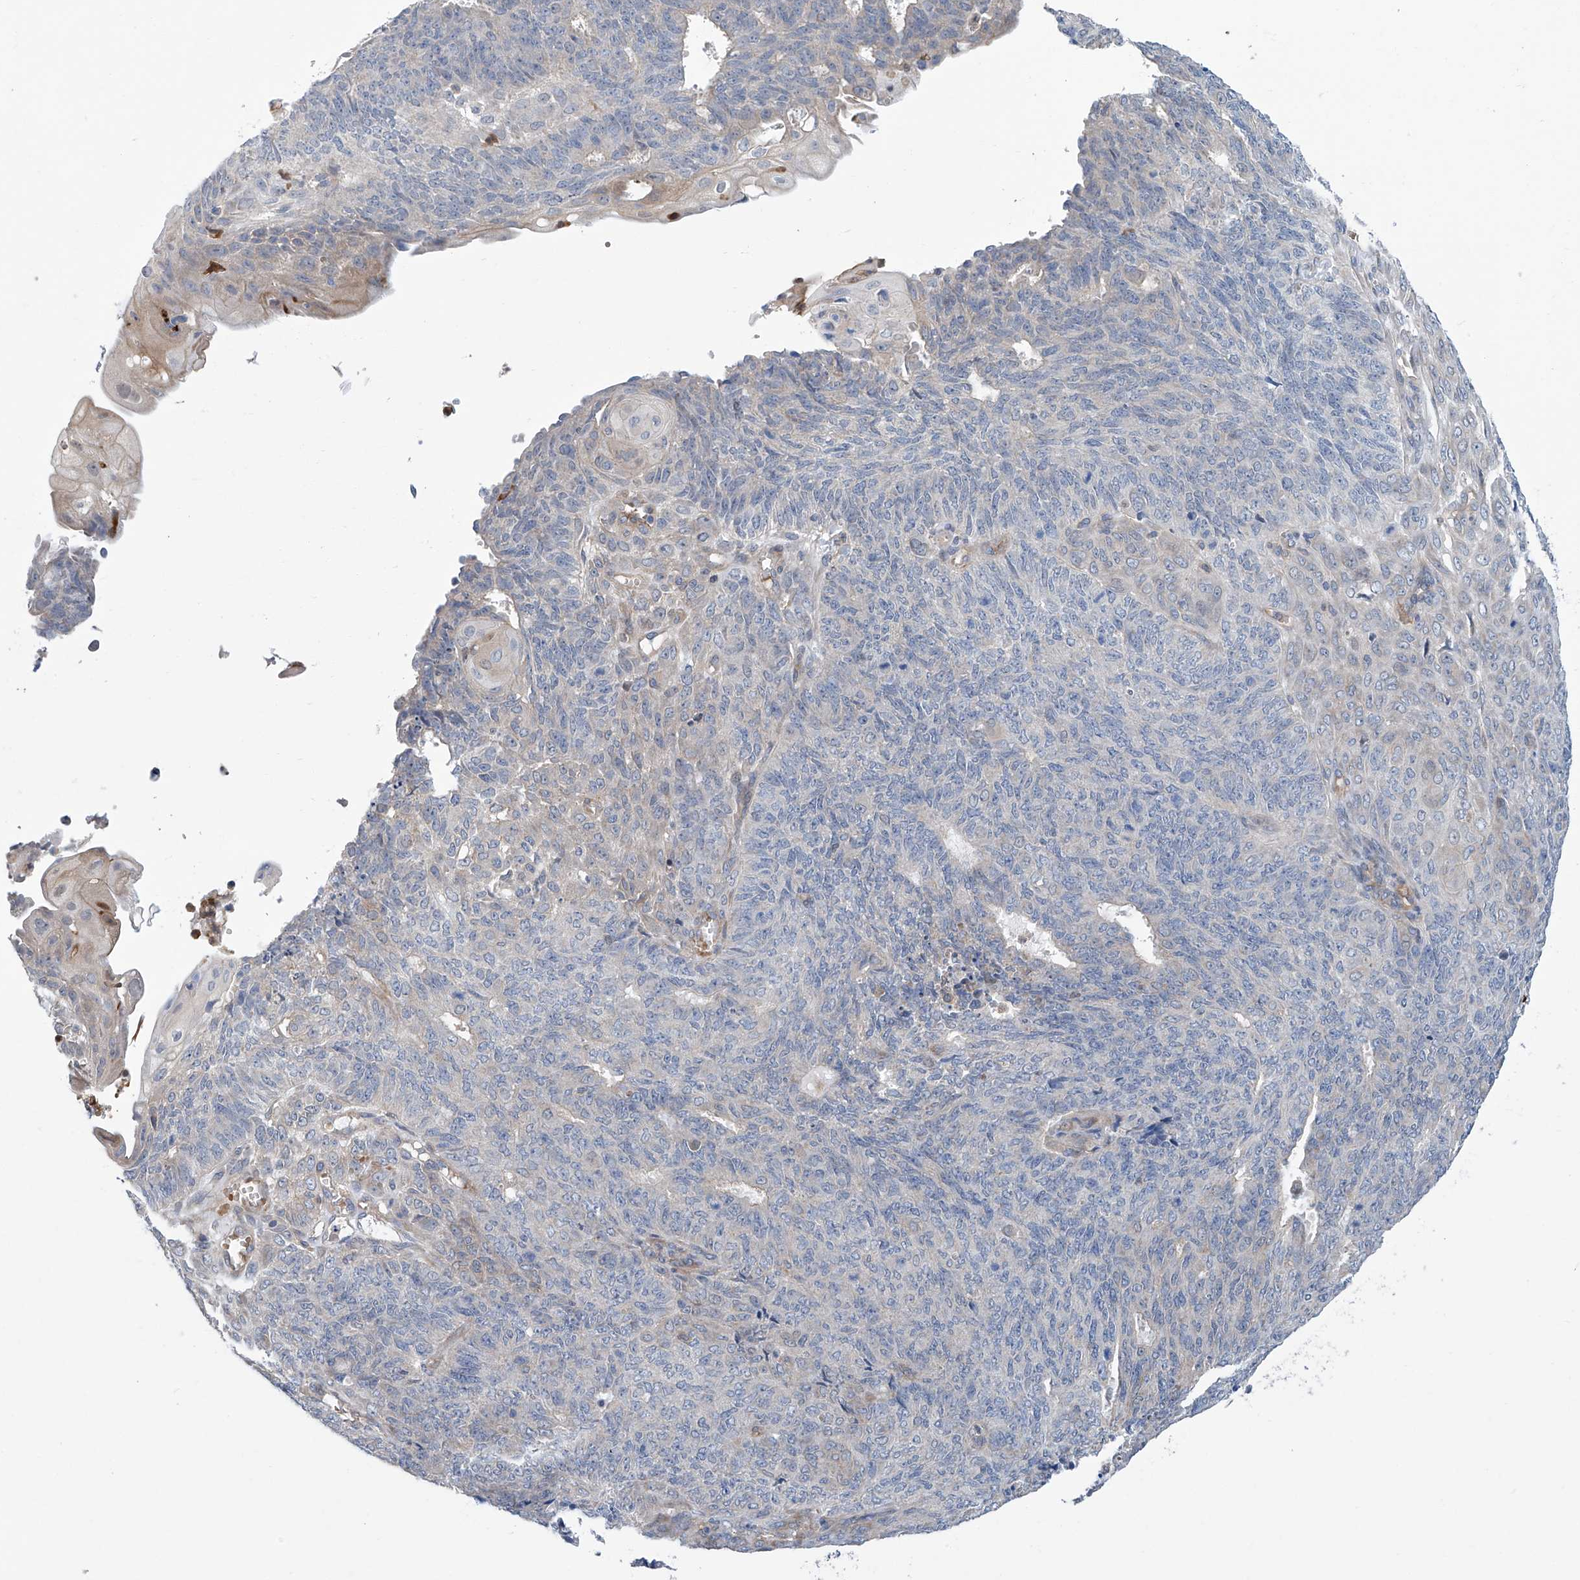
{"staining": {"intensity": "negative", "quantity": "none", "location": "none"}, "tissue": "endometrial cancer", "cell_type": "Tumor cells", "image_type": "cancer", "snomed": [{"axis": "morphology", "description": "Adenocarcinoma, NOS"}, {"axis": "topography", "description": "Endometrium"}], "caption": "Immunohistochemical staining of endometrial adenocarcinoma shows no significant staining in tumor cells.", "gene": "EIF2D", "patient": {"sex": "female", "age": 32}}